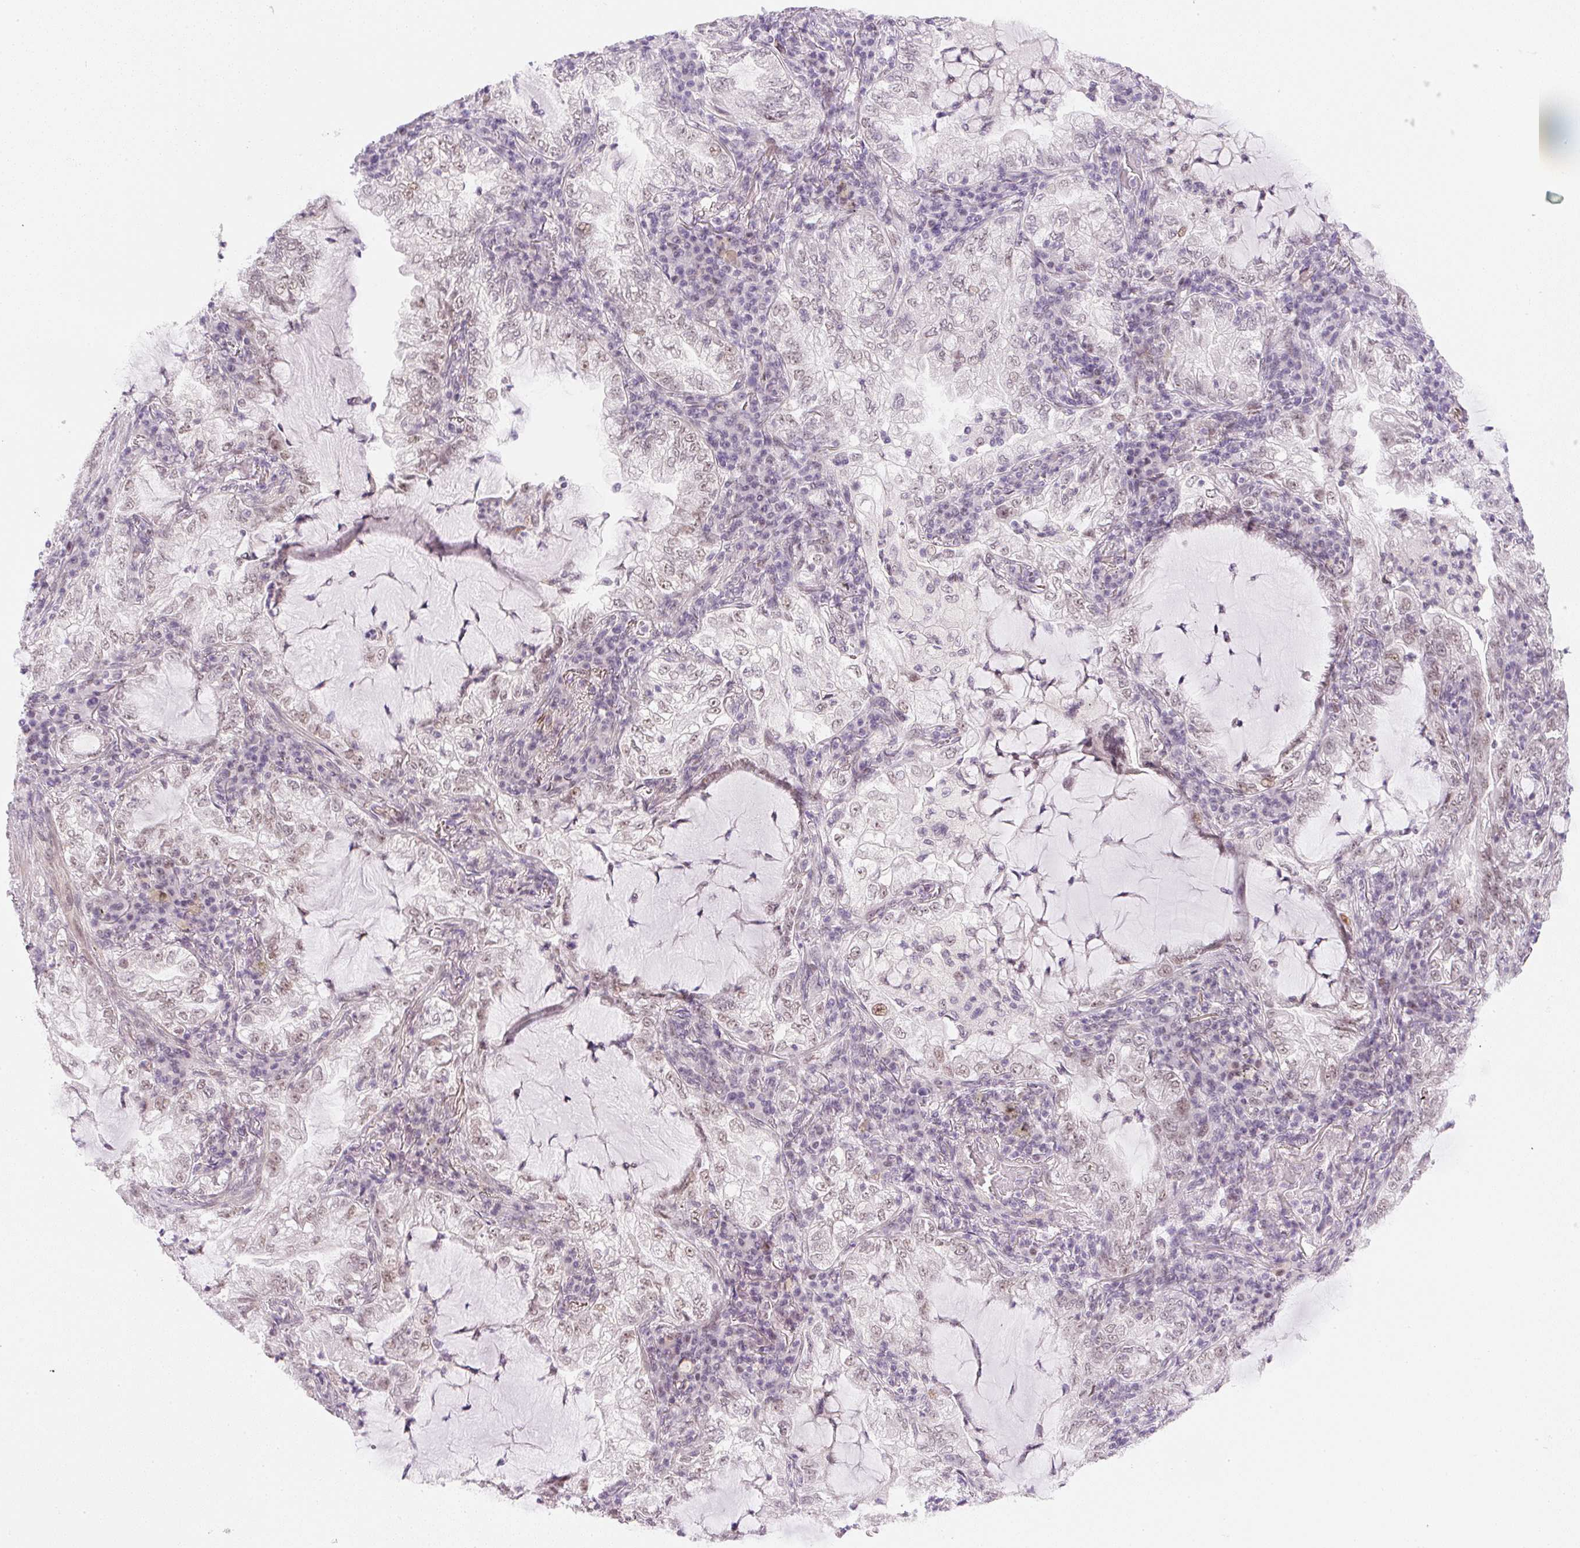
{"staining": {"intensity": "moderate", "quantity": ">75%", "location": "nuclear"}, "tissue": "lung cancer", "cell_type": "Tumor cells", "image_type": "cancer", "snomed": [{"axis": "morphology", "description": "Adenocarcinoma, NOS"}, {"axis": "topography", "description": "Lung"}], "caption": "Lung adenocarcinoma stained for a protein (brown) exhibits moderate nuclear positive positivity in approximately >75% of tumor cells.", "gene": "DPPA4", "patient": {"sex": "female", "age": 73}}